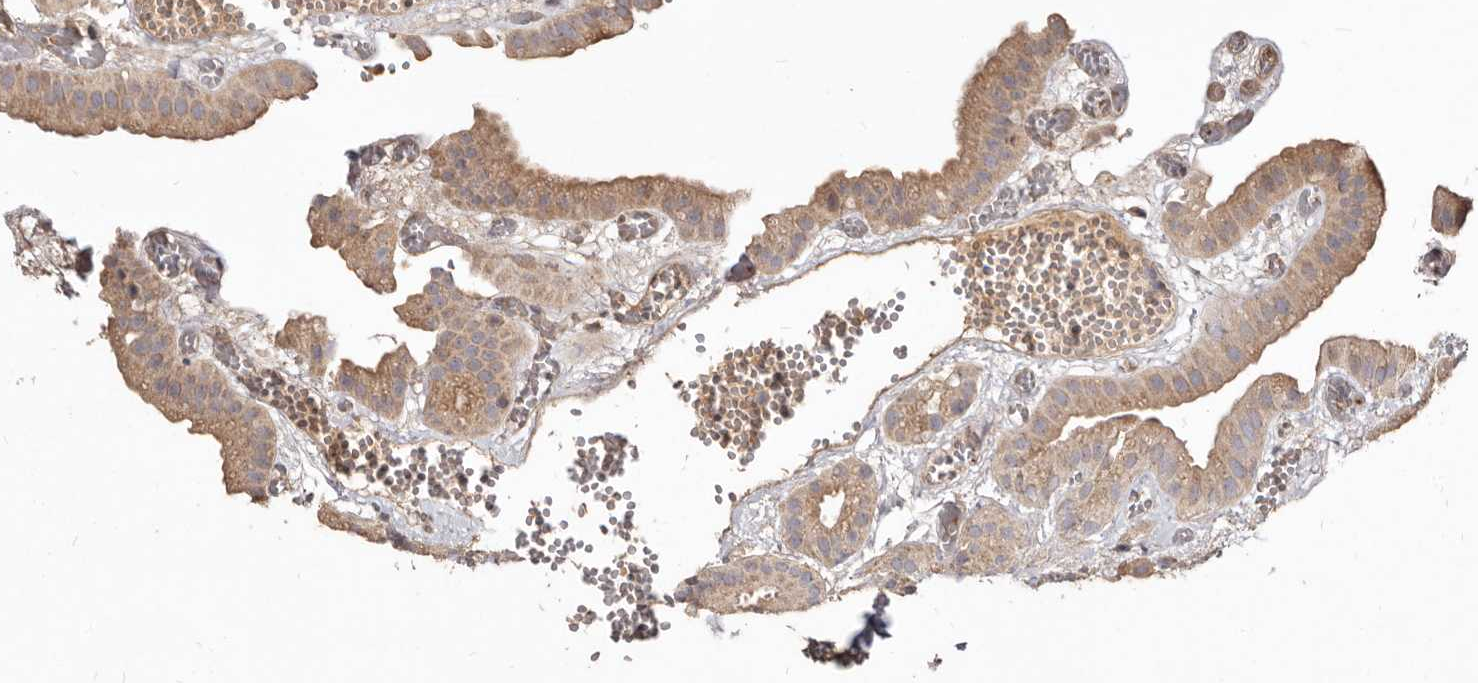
{"staining": {"intensity": "moderate", "quantity": ">75%", "location": "cytoplasmic/membranous"}, "tissue": "gallbladder", "cell_type": "Glandular cells", "image_type": "normal", "snomed": [{"axis": "morphology", "description": "Normal tissue, NOS"}, {"axis": "topography", "description": "Gallbladder"}], "caption": "This histopathology image displays normal gallbladder stained with immunohistochemistry (IHC) to label a protein in brown. The cytoplasmic/membranous of glandular cells show moderate positivity for the protein. Nuclei are counter-stained blue.", "gene": "LRRC25", "patient": {"sex": "female", "age": 64}}